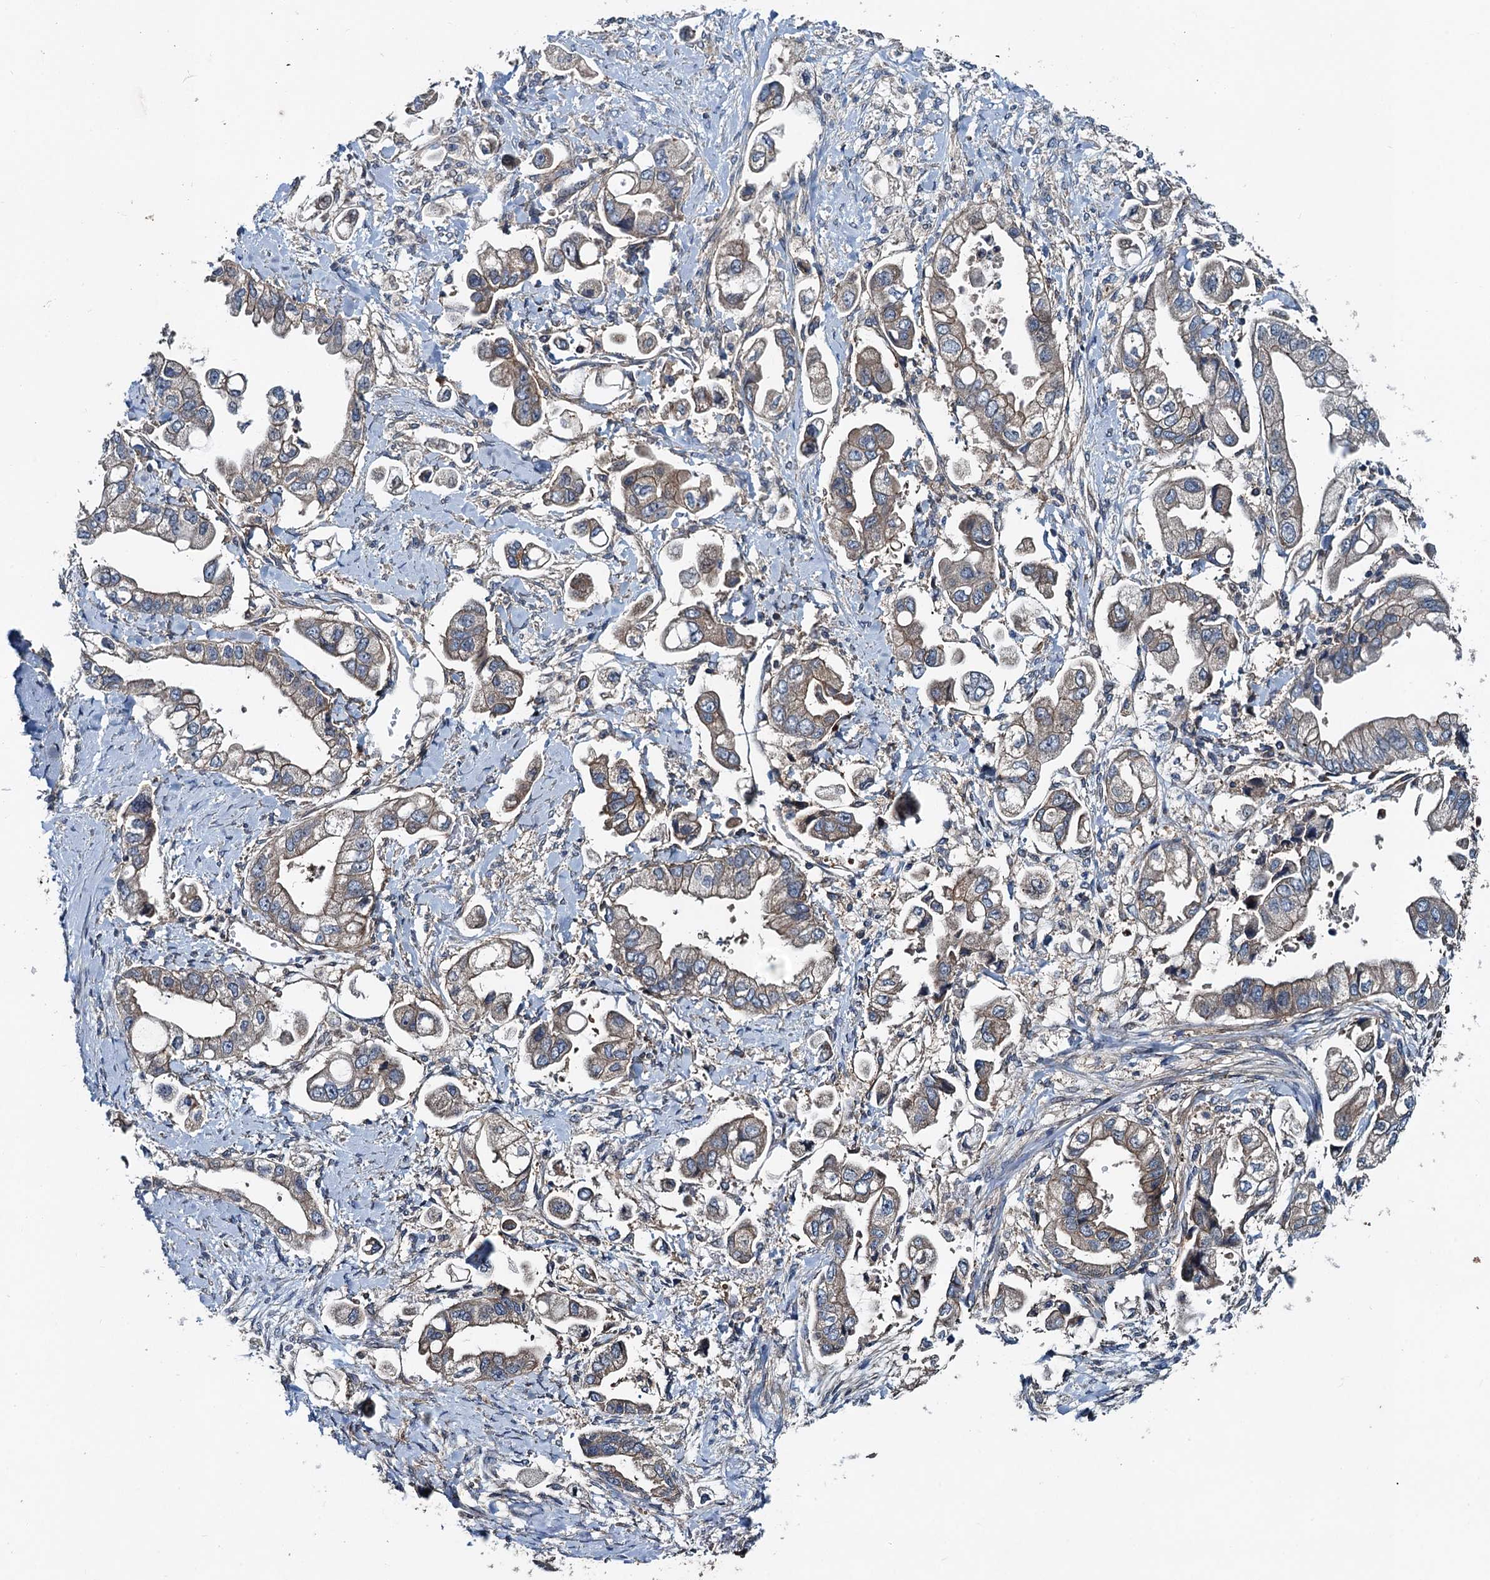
{"staining": {"intensity": "weak", "quantity": "25%-75%", "location": "cytoplasmic/membranous"}, "tissue": "stomach cancer", "cell_type": "Tumor cells", "image_type": "cancer", "snomed": [{"axis": "morphology", "description": "Adenocarcinoma, NOS"}, {"axis": "topography", "description": "Stomach"}], "caption": "Adenocarcinoma (stomach) stained with a protein marker demonstrates weak staining in tumor cells.", "gene": "EFL1", "patient": {"sex": "male", "age": 62}}